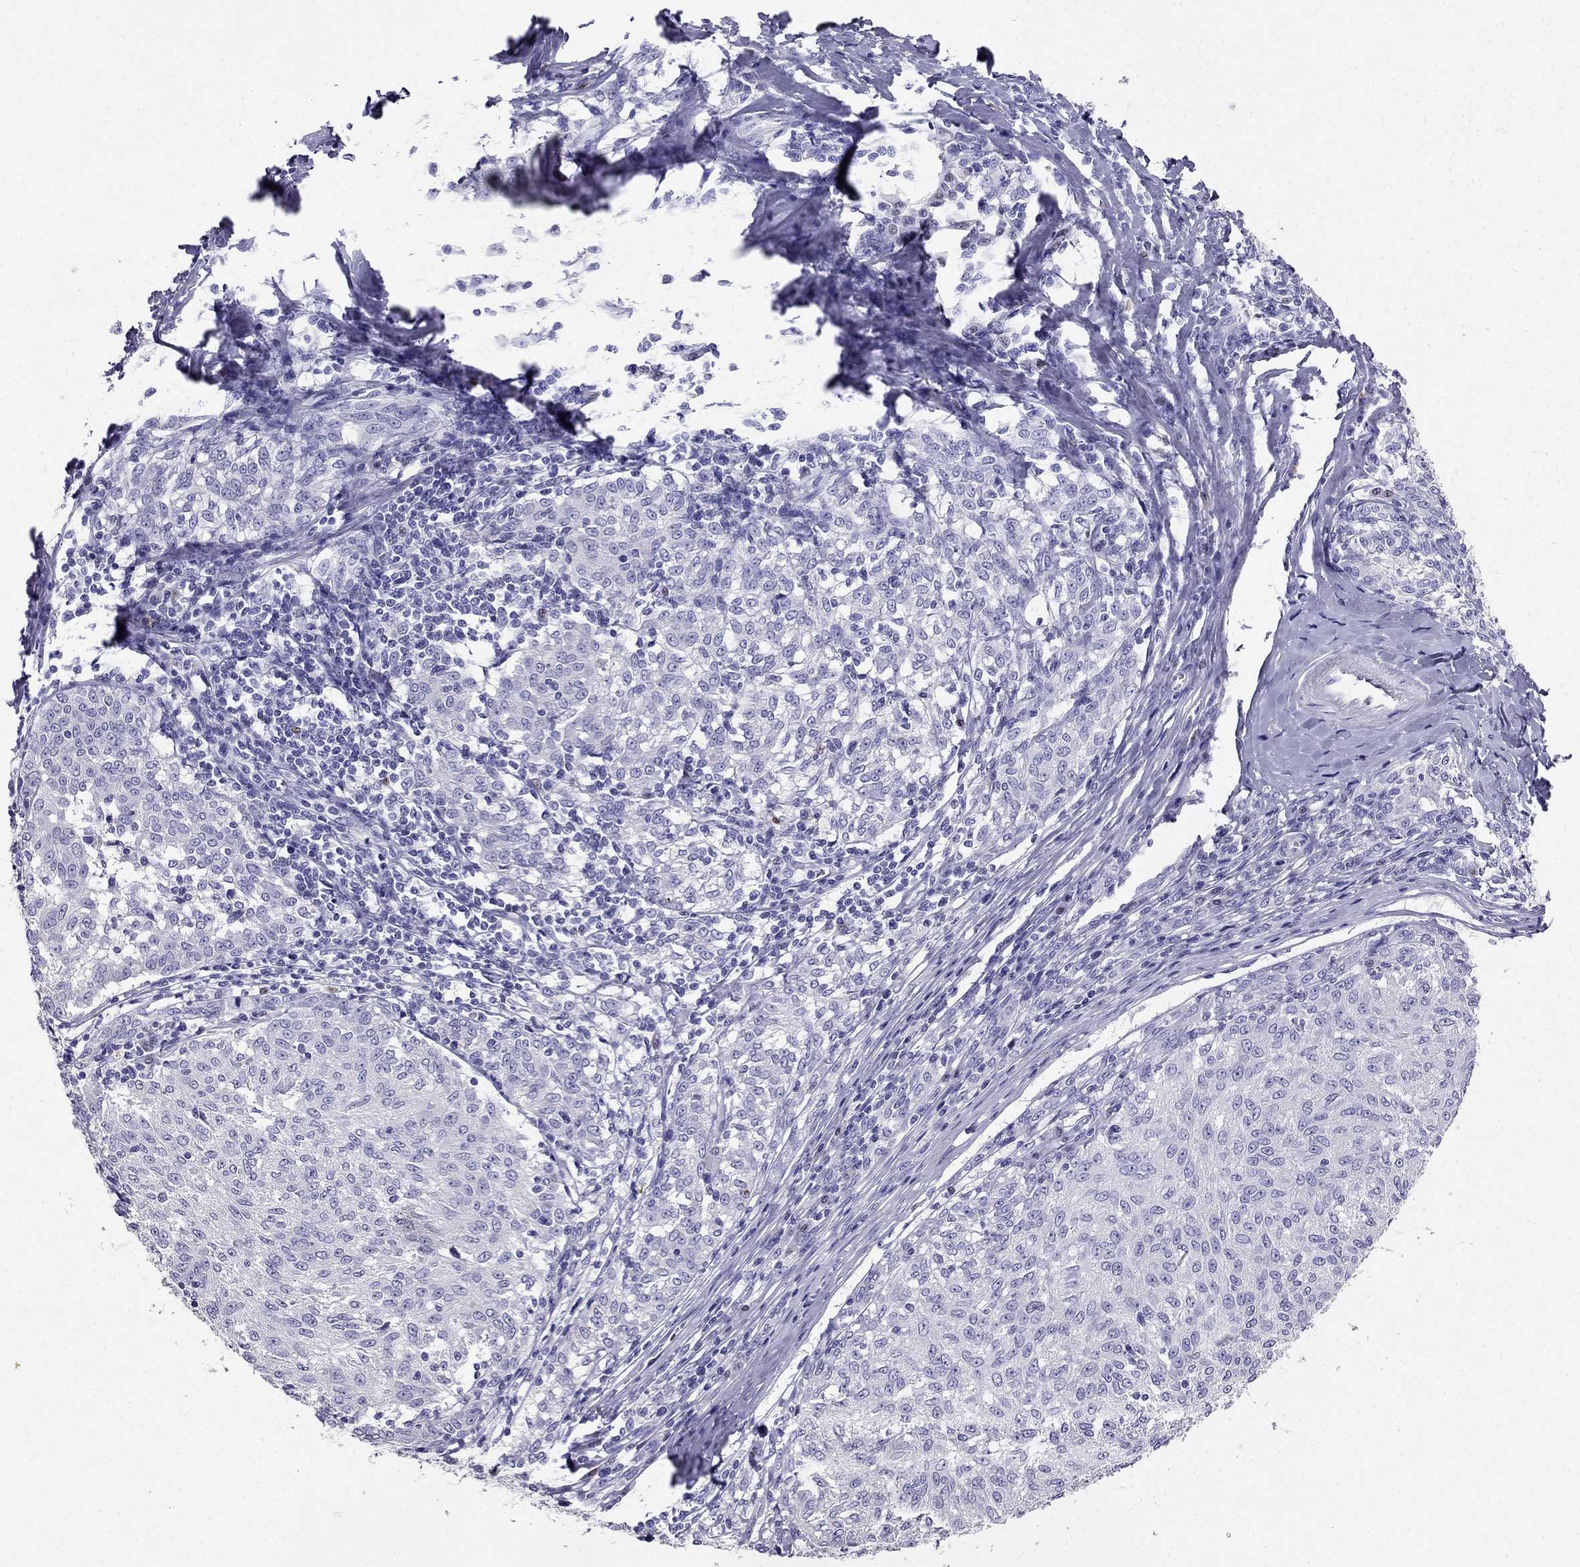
{"staining": {"intensity": "negative", "quantity": "none", "location": "none"}, "tissue": "melanoma", "cell_type": "Tumor cells", "image_type": "cancer", "snomed": [{"axis": "morphology", "description": "Malignant melanoma, NOS"}, {"axis": "topography", "description": "Skin"}], "caption": "Melanoma stained for a protein using immunohistochemistry (IHC) reveals no staining tumor cells.", "gene": "ARID3A", "patient": {"sex": "female", "age": 72}}